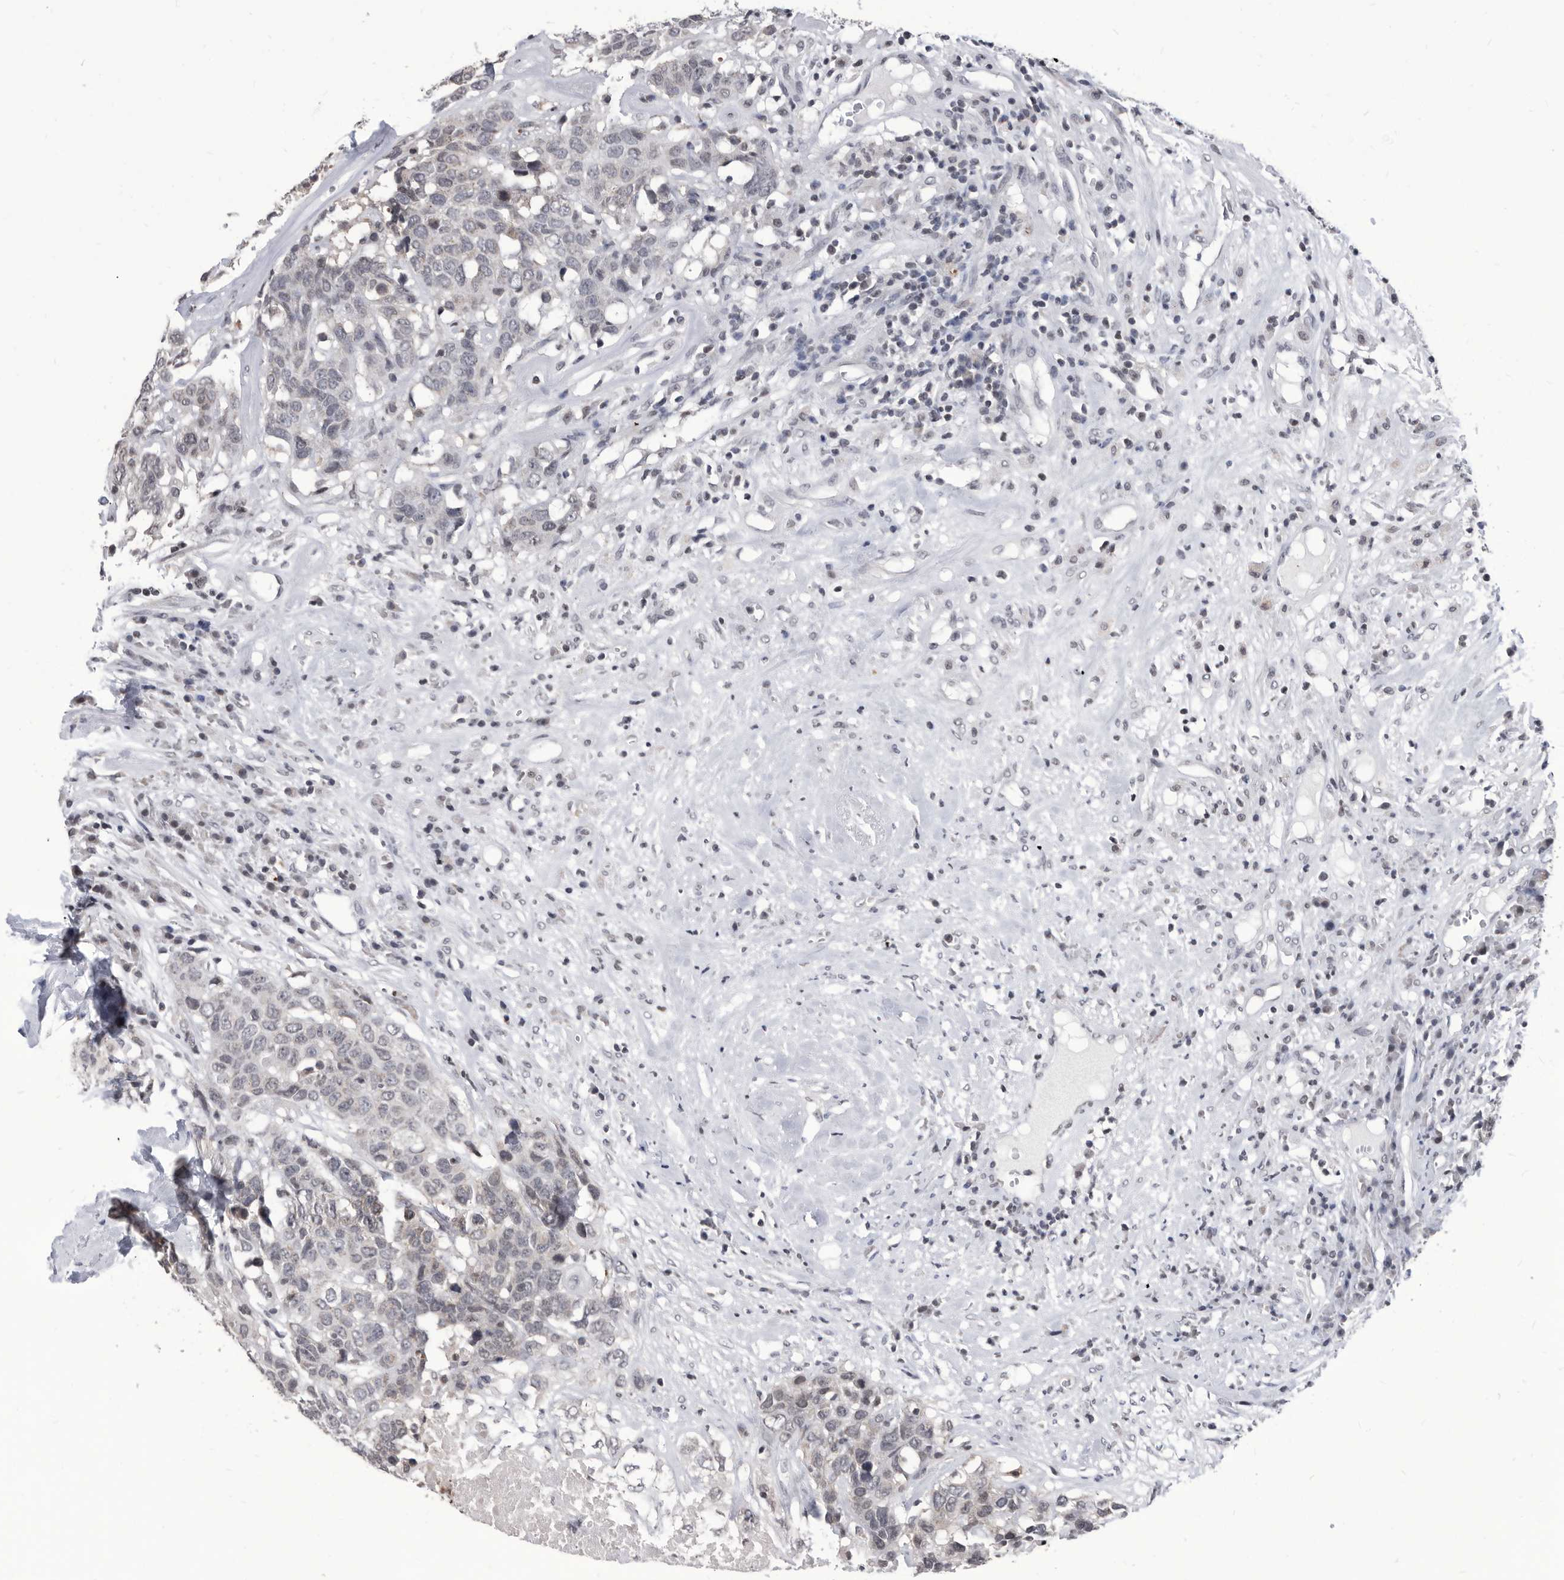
{"staining": {"intensity": "weak", "quantity": "<25%", "location": "nuclear"}, "tissue": "head and neck cancer", "cell_type": "Tumor cells", "image_type": "cancer", "snomed": [{"axis": "morphology", "description": "Squamous cell carcinoma, NOS"}, {"axis": "topography", "description": "Head-Neck"}], "caption": "Immunohistochemical staining of human head and neck cancer reveals no significant positivity in tumor cells.", "gene": "TSTD1", "patient": {"sex": "male", "age": 66}}